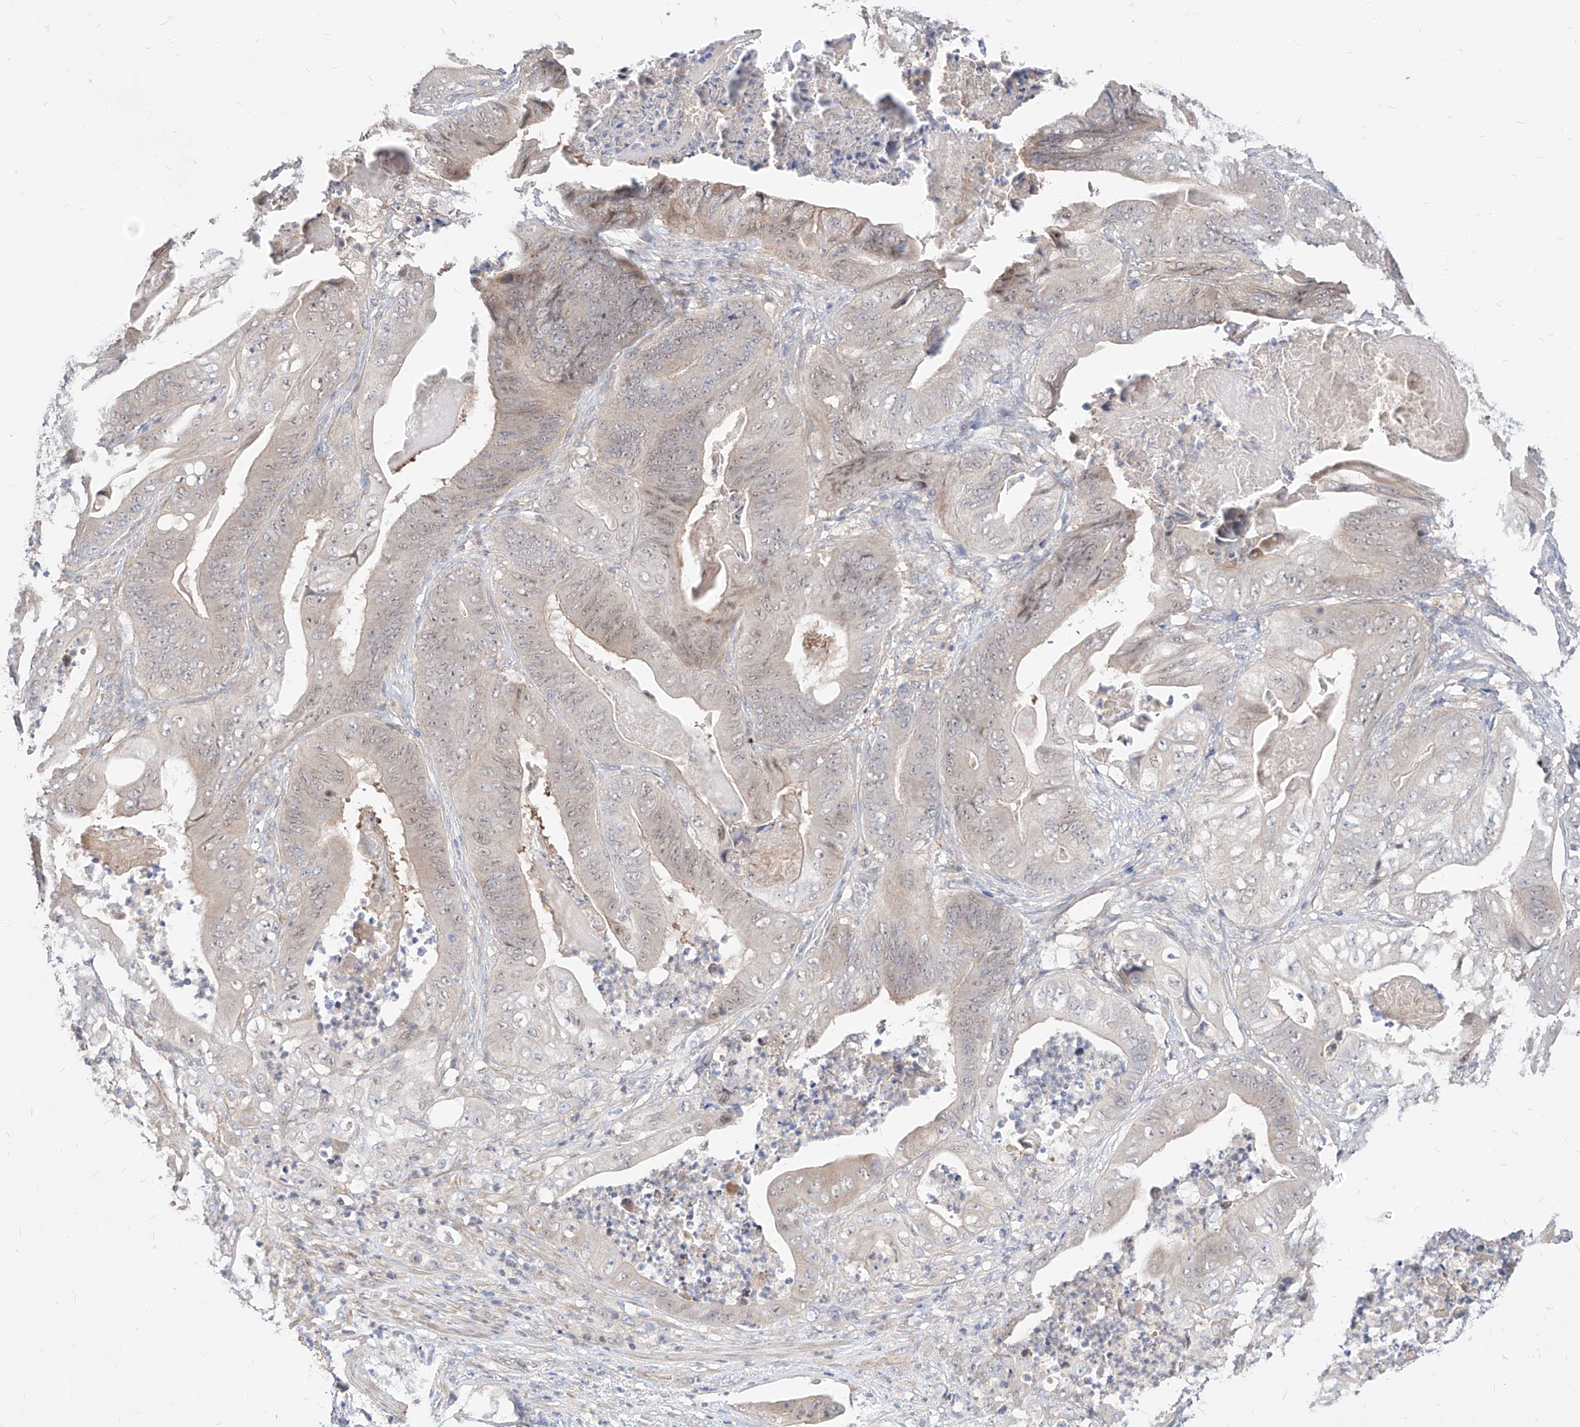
{"staining": {"intensity": "weak", "quantity": "<25%", "location": "cytoplasmic/membranous,nuclear"}, "tissue": "stomach cancer", "cell_type": "Tumor cells", "image_type": "cancer", "snomed": [{"axis": "morphology", "description": "Adenocarcinoma, NOS"}, {"axis": "topography", "description": "Stomach"}], "caption": "Immunohistochemistry of stomach adenocarcinoma demonstrates no positivity in tumor cells. Nuclei are stained in blue.", "gene": "TSNAX", "patient": {"sex": "female", "age": 73}}